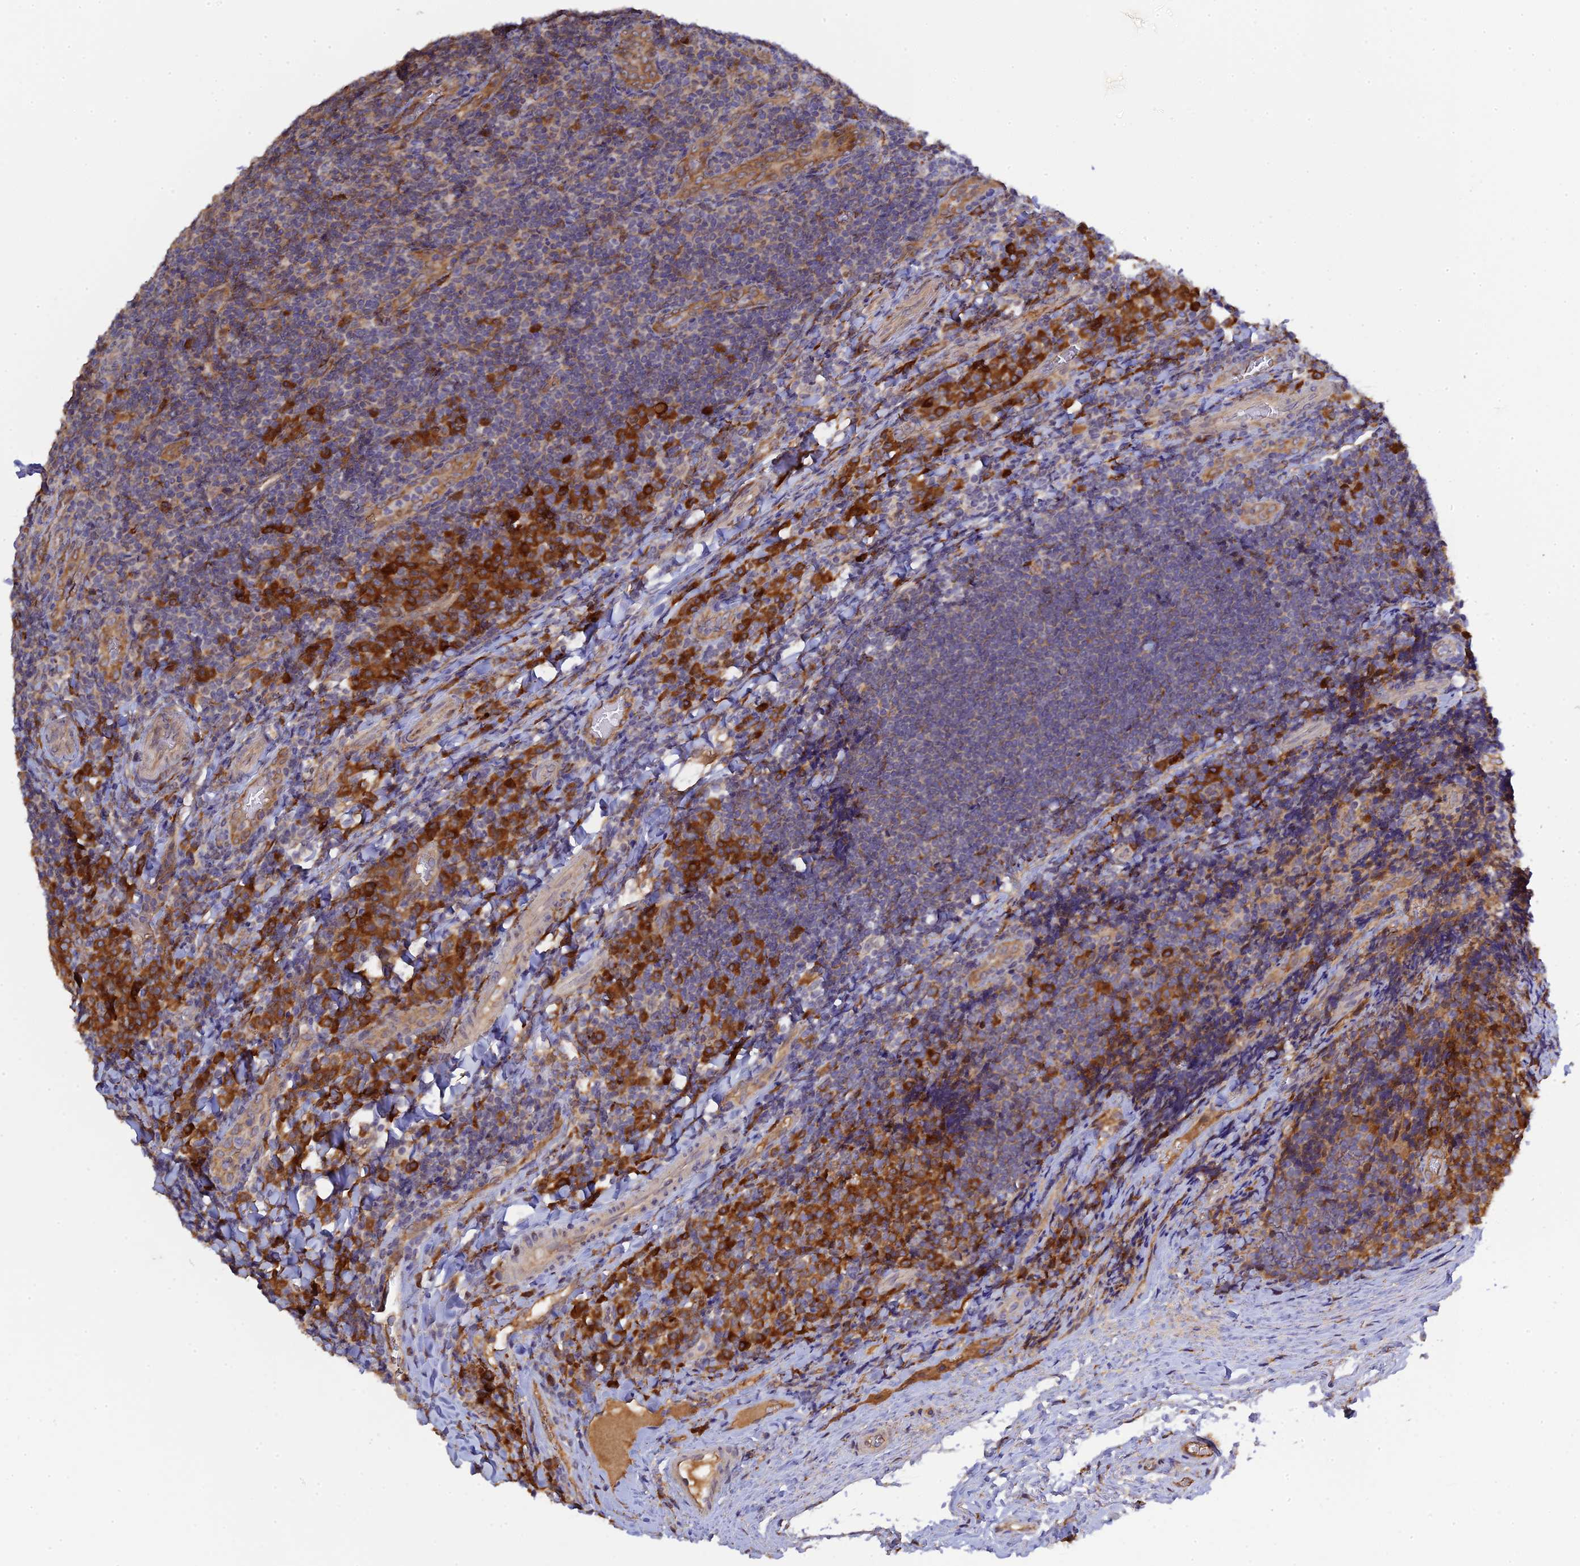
{"staining": {"intensity": "moderate", "quantity": "<25%", "location": "cytoplasmic/membranous"}, "tissue": "tonsil", "cell_type": "Germinal center cells", "image_type": "normal", "snomed": [{"axis": "morphology", "description": "Normal tissue, NOS"}, {"axis": "topography", "description": "Tonsil"}], "caption": "Germinal center cells exhibit low levels of moderate cytoplasmic/membranous expression in approximately <25% of cells in unremarkable tonsil. The staining is performed using DAB brown chromogen to label protein expression. The nuclei are counter-stained blue using hematoxylin.", "gene": "P3H3", "patient": {"sex": "male", "age": 17}}